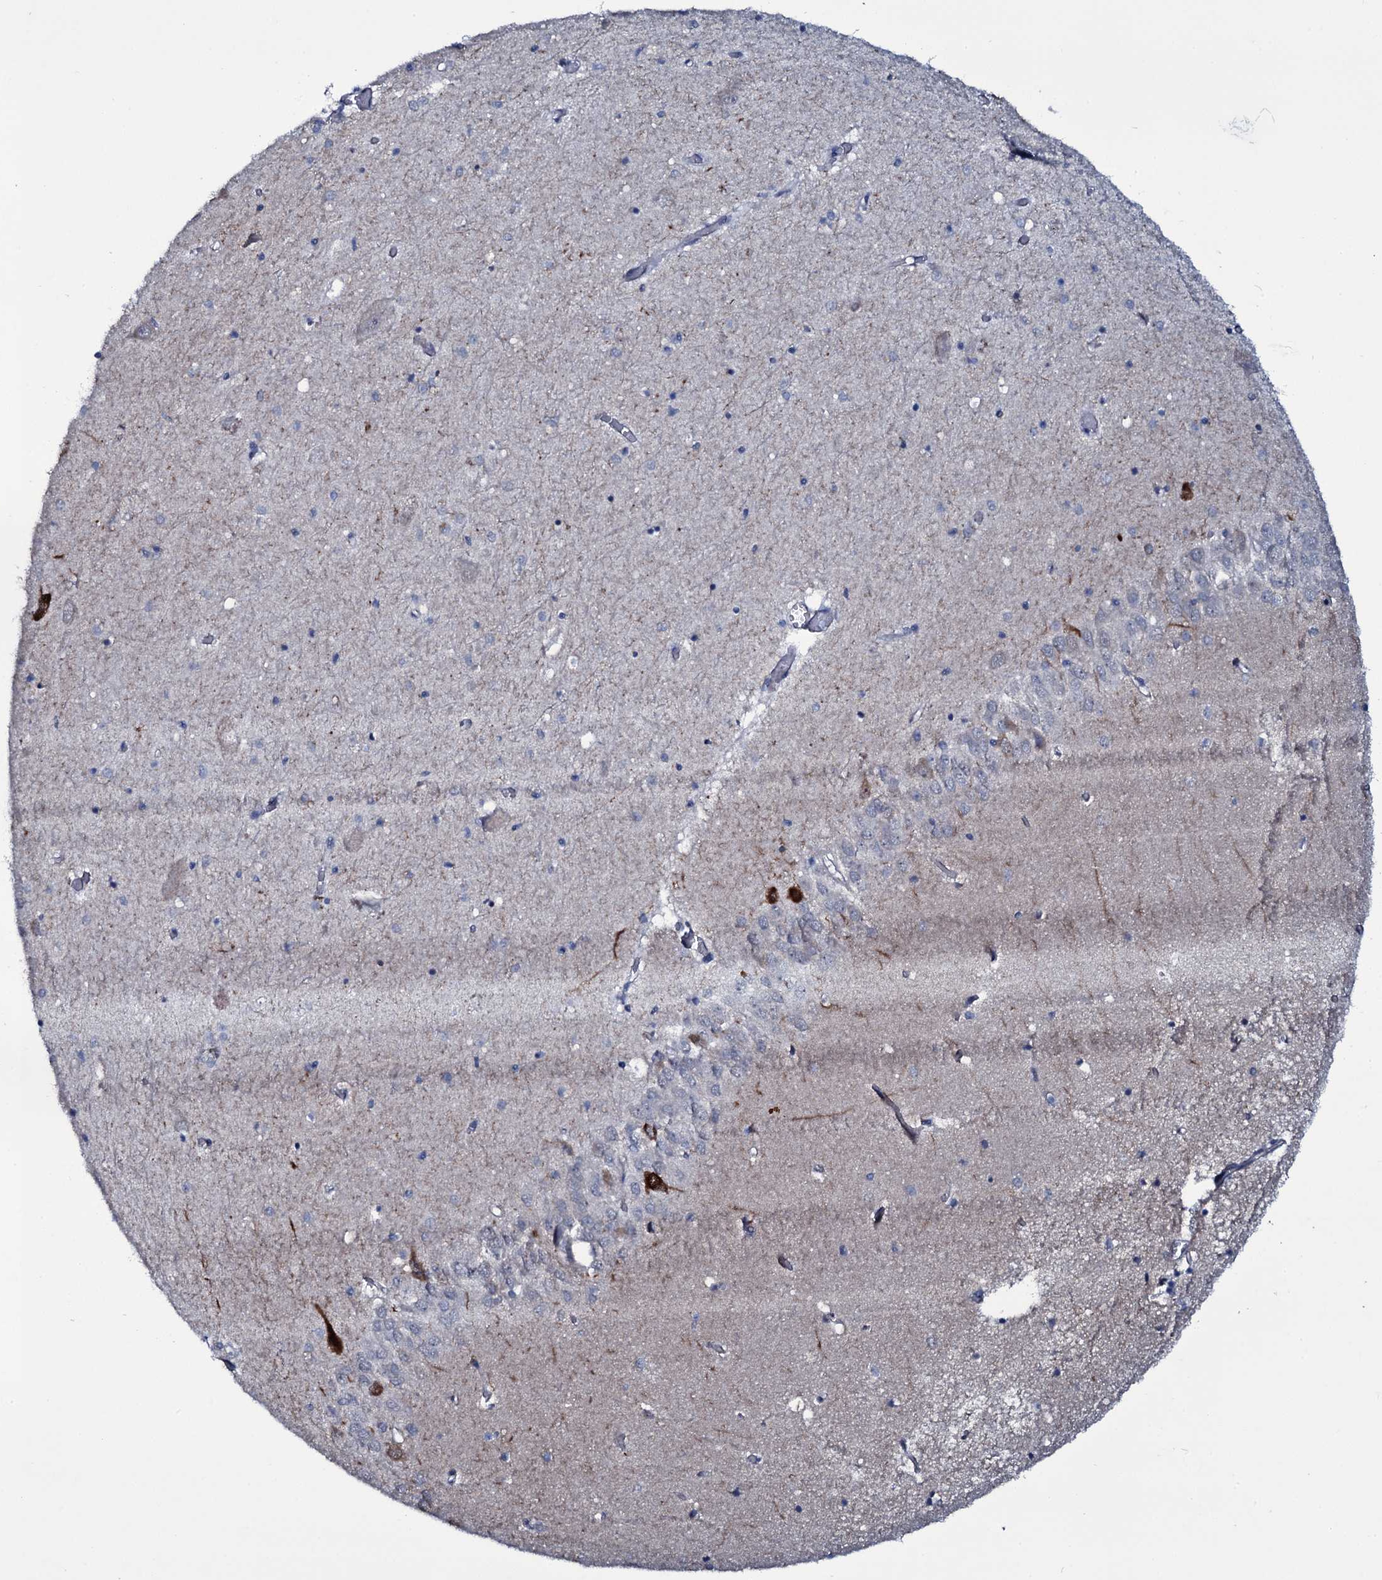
{"staining": {"intensity": "weak", "quantity": "<25%", "location": "cytoplasmic/membranous"}, "tissue": "hippocampus", "cell_type": "Glial cells", "image_type": "normal", "snomed": [{"axis": "morphology", "description": "Normal tissue, NOS"}, {"axis": "topography", "description": "Hippocampus"}], "caption": "High magnification brightfield microscopy of normal hippocampus stained with DAB (brown) and counterstained with hematoxylin (blue): glial cells show no significant expression.", "gene": "WIPF3", "patient": {"sex": "male", "age": 70}}